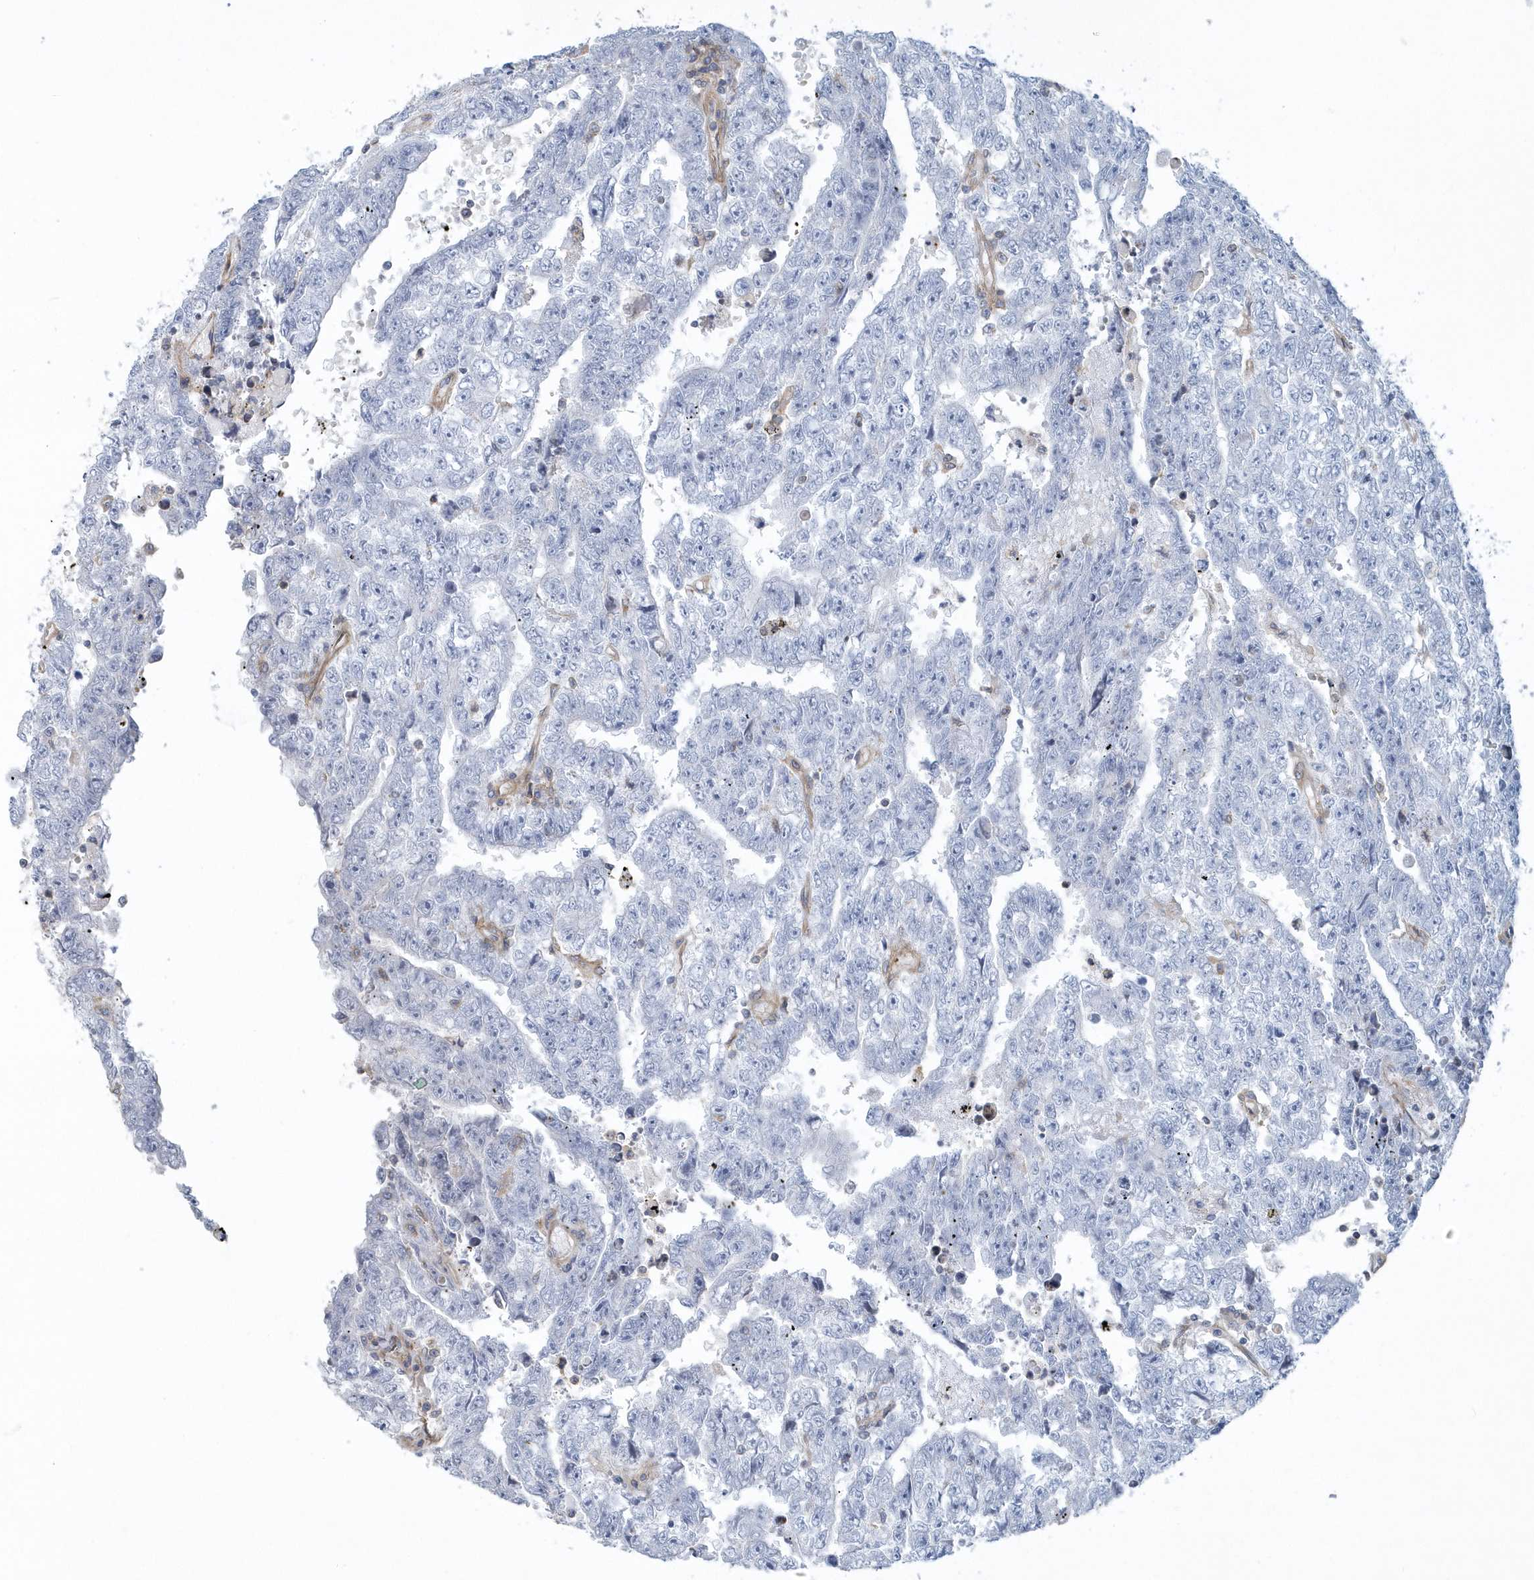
{"staining": {"intensity": "negative", "quantity": "none", "location": "none"}, "tissue": "testis cancer", "cell_type": "Tumor cells", "image_type": "cancer", "snomed": [{"axis": "morphology", "description": "Carcinoma, Embryonal, NOS"}, {"axis": "topography", "description": "Testis"}], "caption": "This is an immunohistochemistry (IHC) micrograph of testis cancer (embryonal carcinoma). There is no expression in tumor cells.", "gene": "ARAP2", "patient": {"sex": "male", "age": 25}}